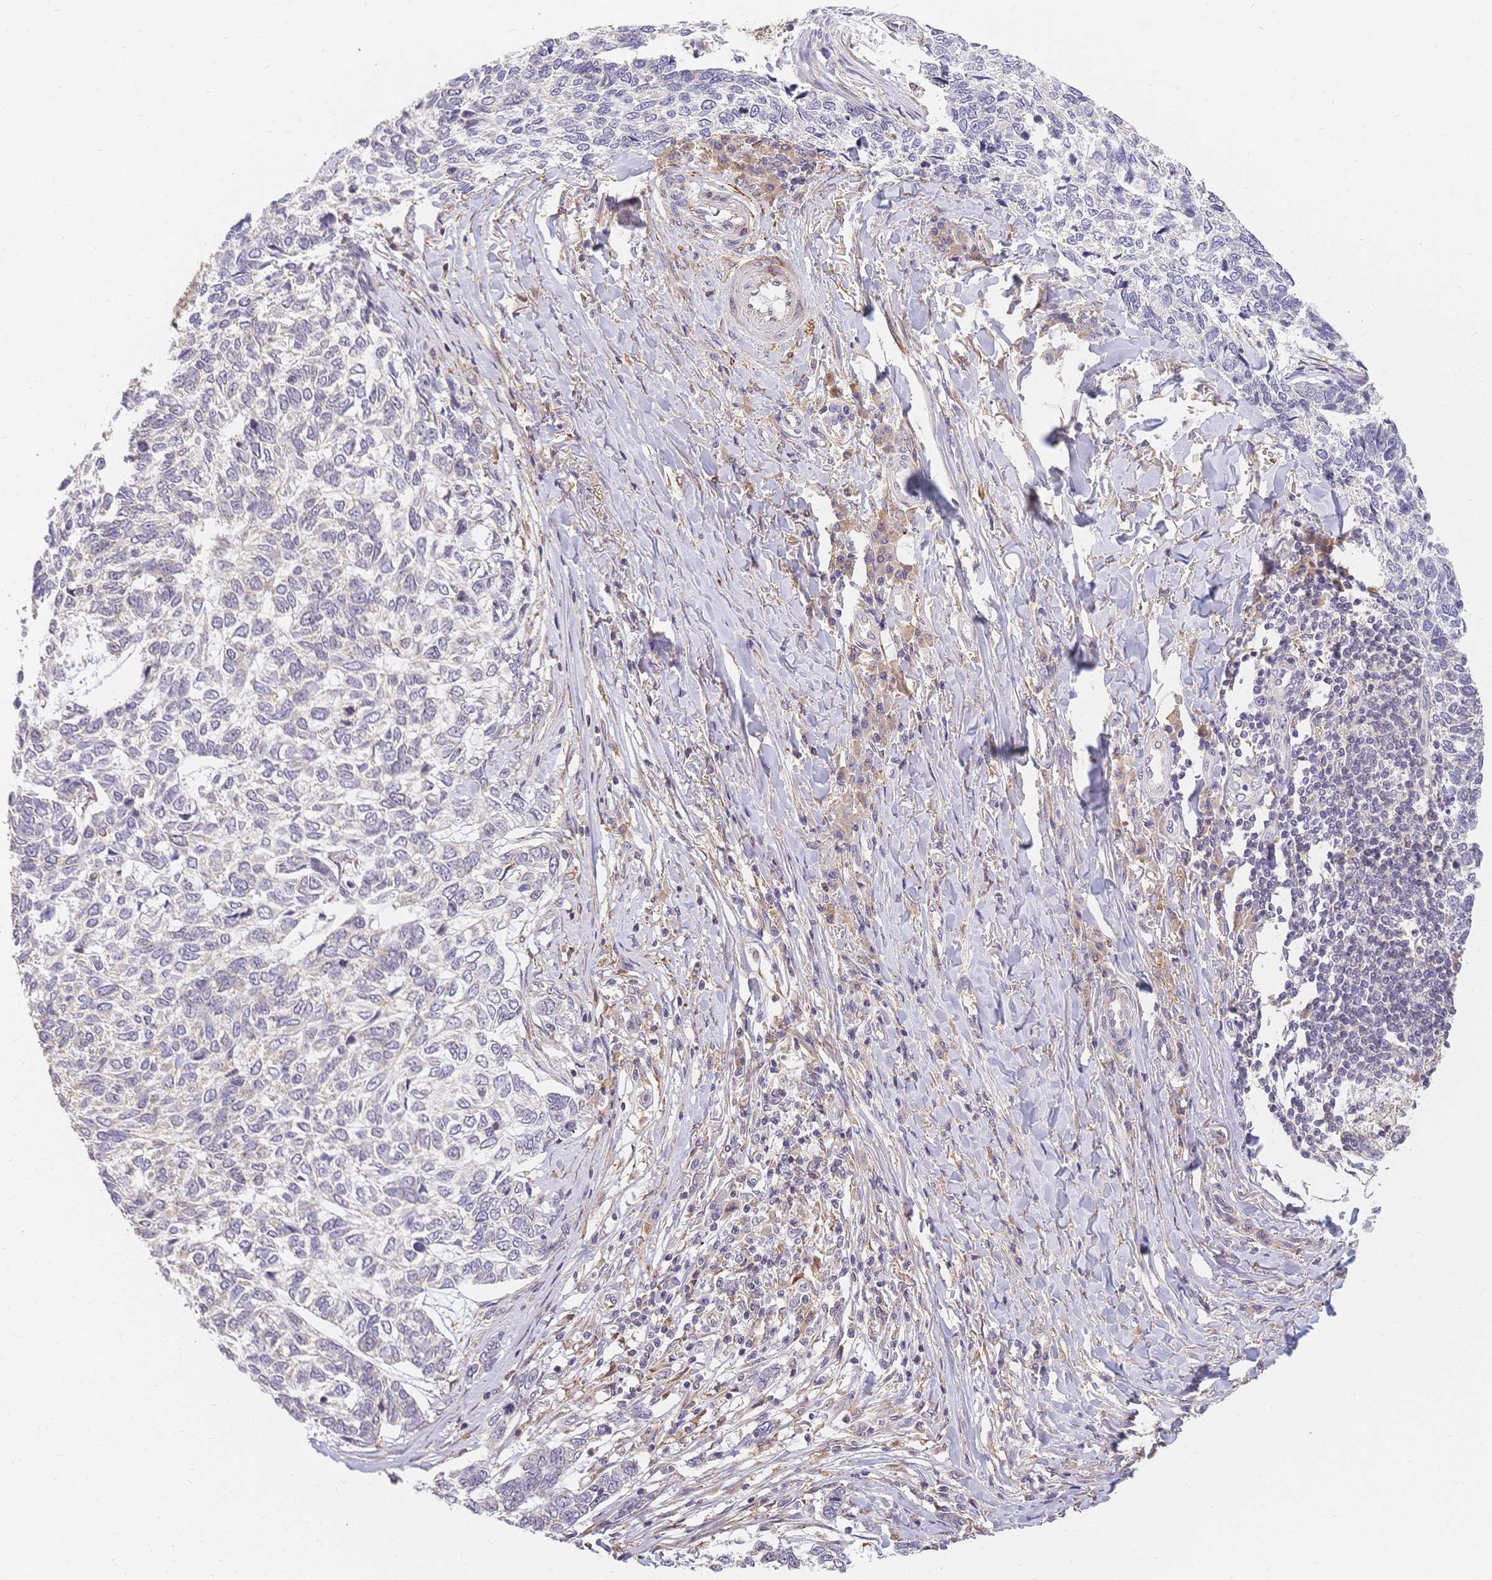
{"staining": {"intensity": "negative", "quantity": "none", "location": "none"}, "tissue": "skin cancer", "cell_type": "Tumor cells", "image_type": "cancer", "snomed": [{"axis": "morphology", "description": "Basal cell carcinoma"}, {"axis": "topography", "description": "Skin"}], "caption": "This is an immunohistochemistry micrograph of skin basal cell carcinoma. There is no expression in tumor cells.", "gene": "HS3ST5", "patient": {"sex": "female", "age": 65}}